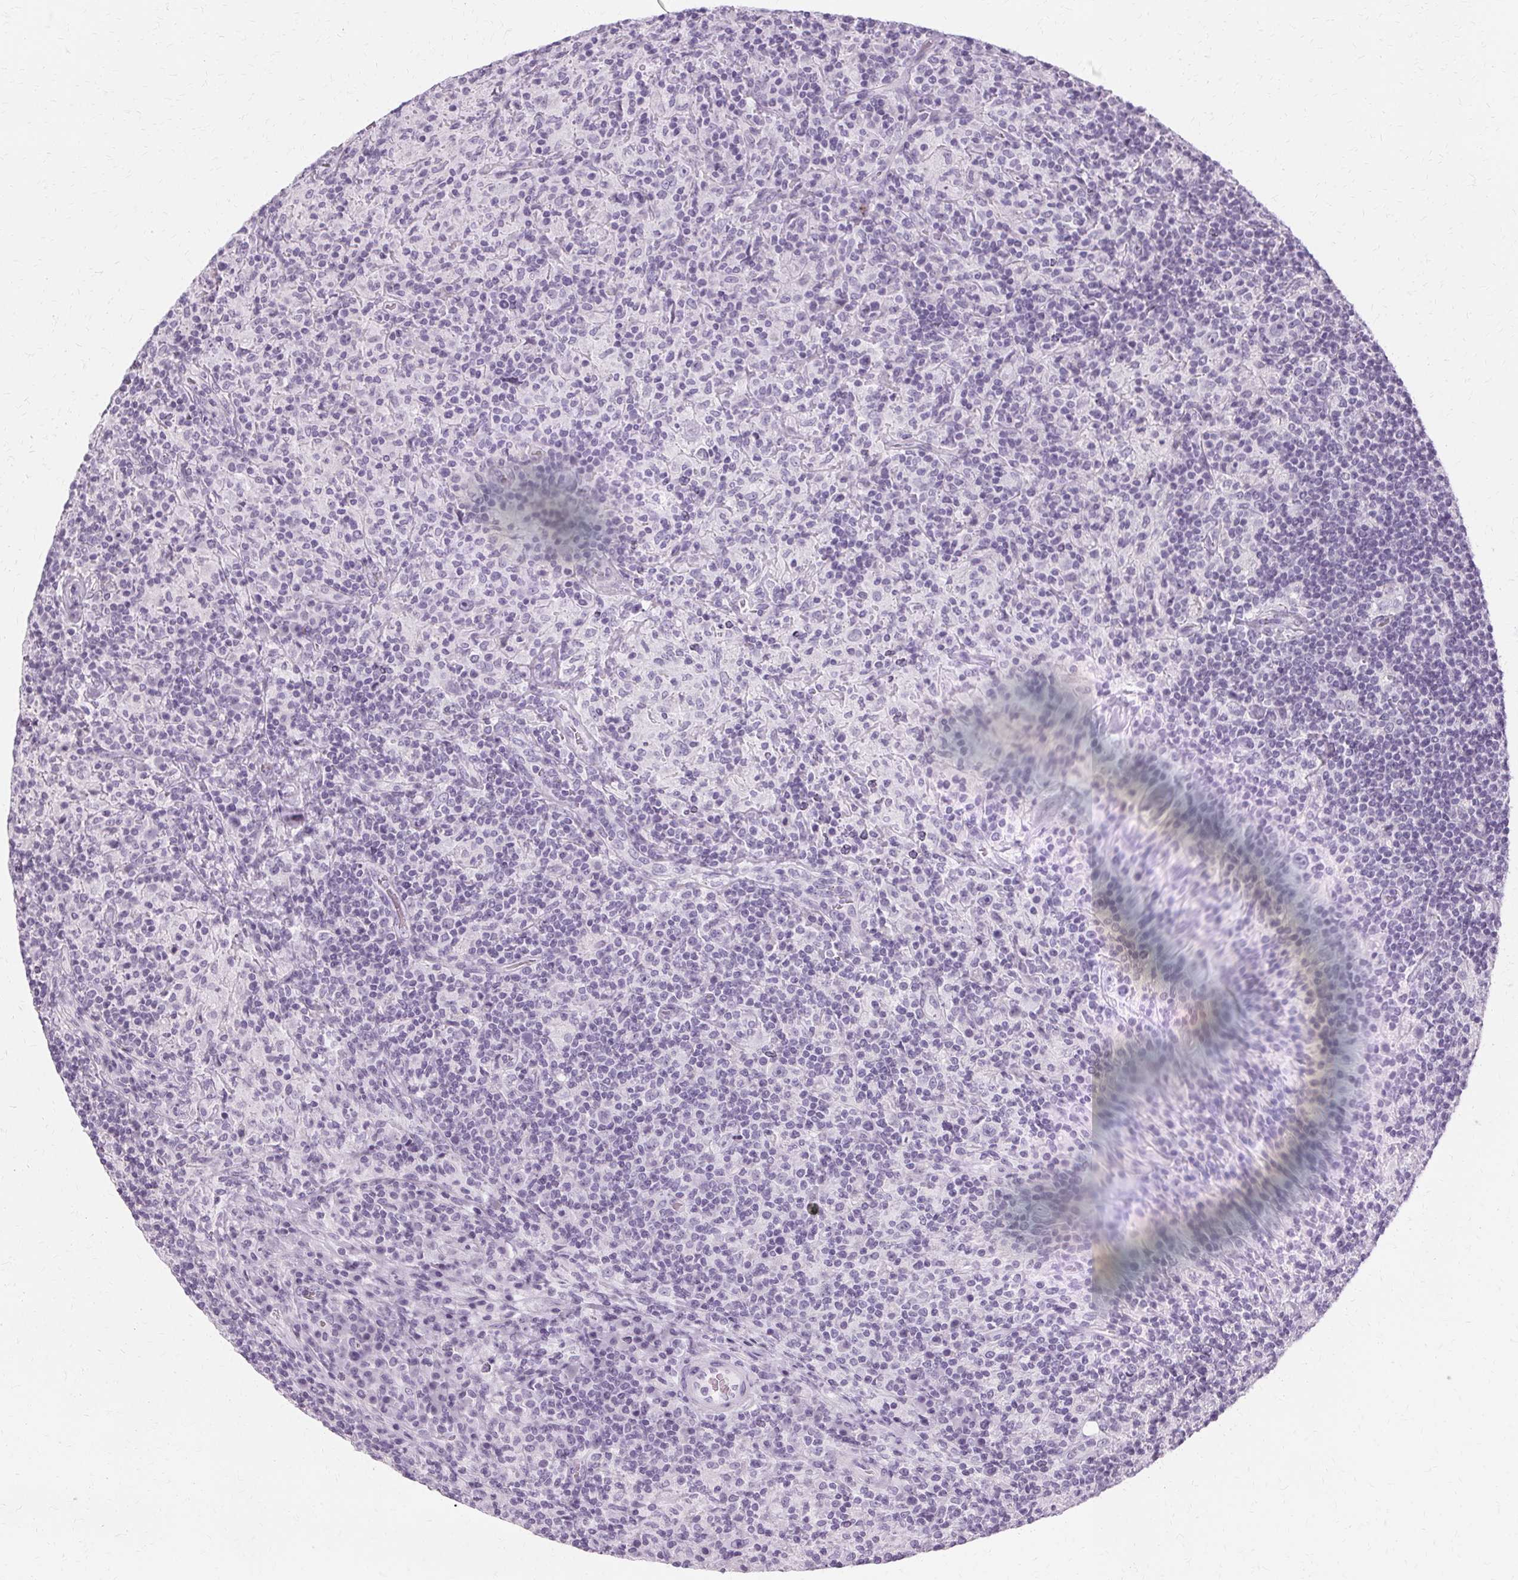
{"staining": {"intensity": "negative", "quantity": "none", "location": "none"}, "tissue": "lymphoma", "cell_type": "Tumor cells", "image_type": "cancer", "snomed": [{"axis": "morphology", "description": "Hodgkin's disease, NOS"}, {"axis": "topography", "description": "Lymph node"}], "caption": "Immunohistochemical staining of human Hodgkin's disease exhibits no significant positivity in tumor cells.", "gene": "KRT6C", "patient": {"sex": "male", "age": 70}}